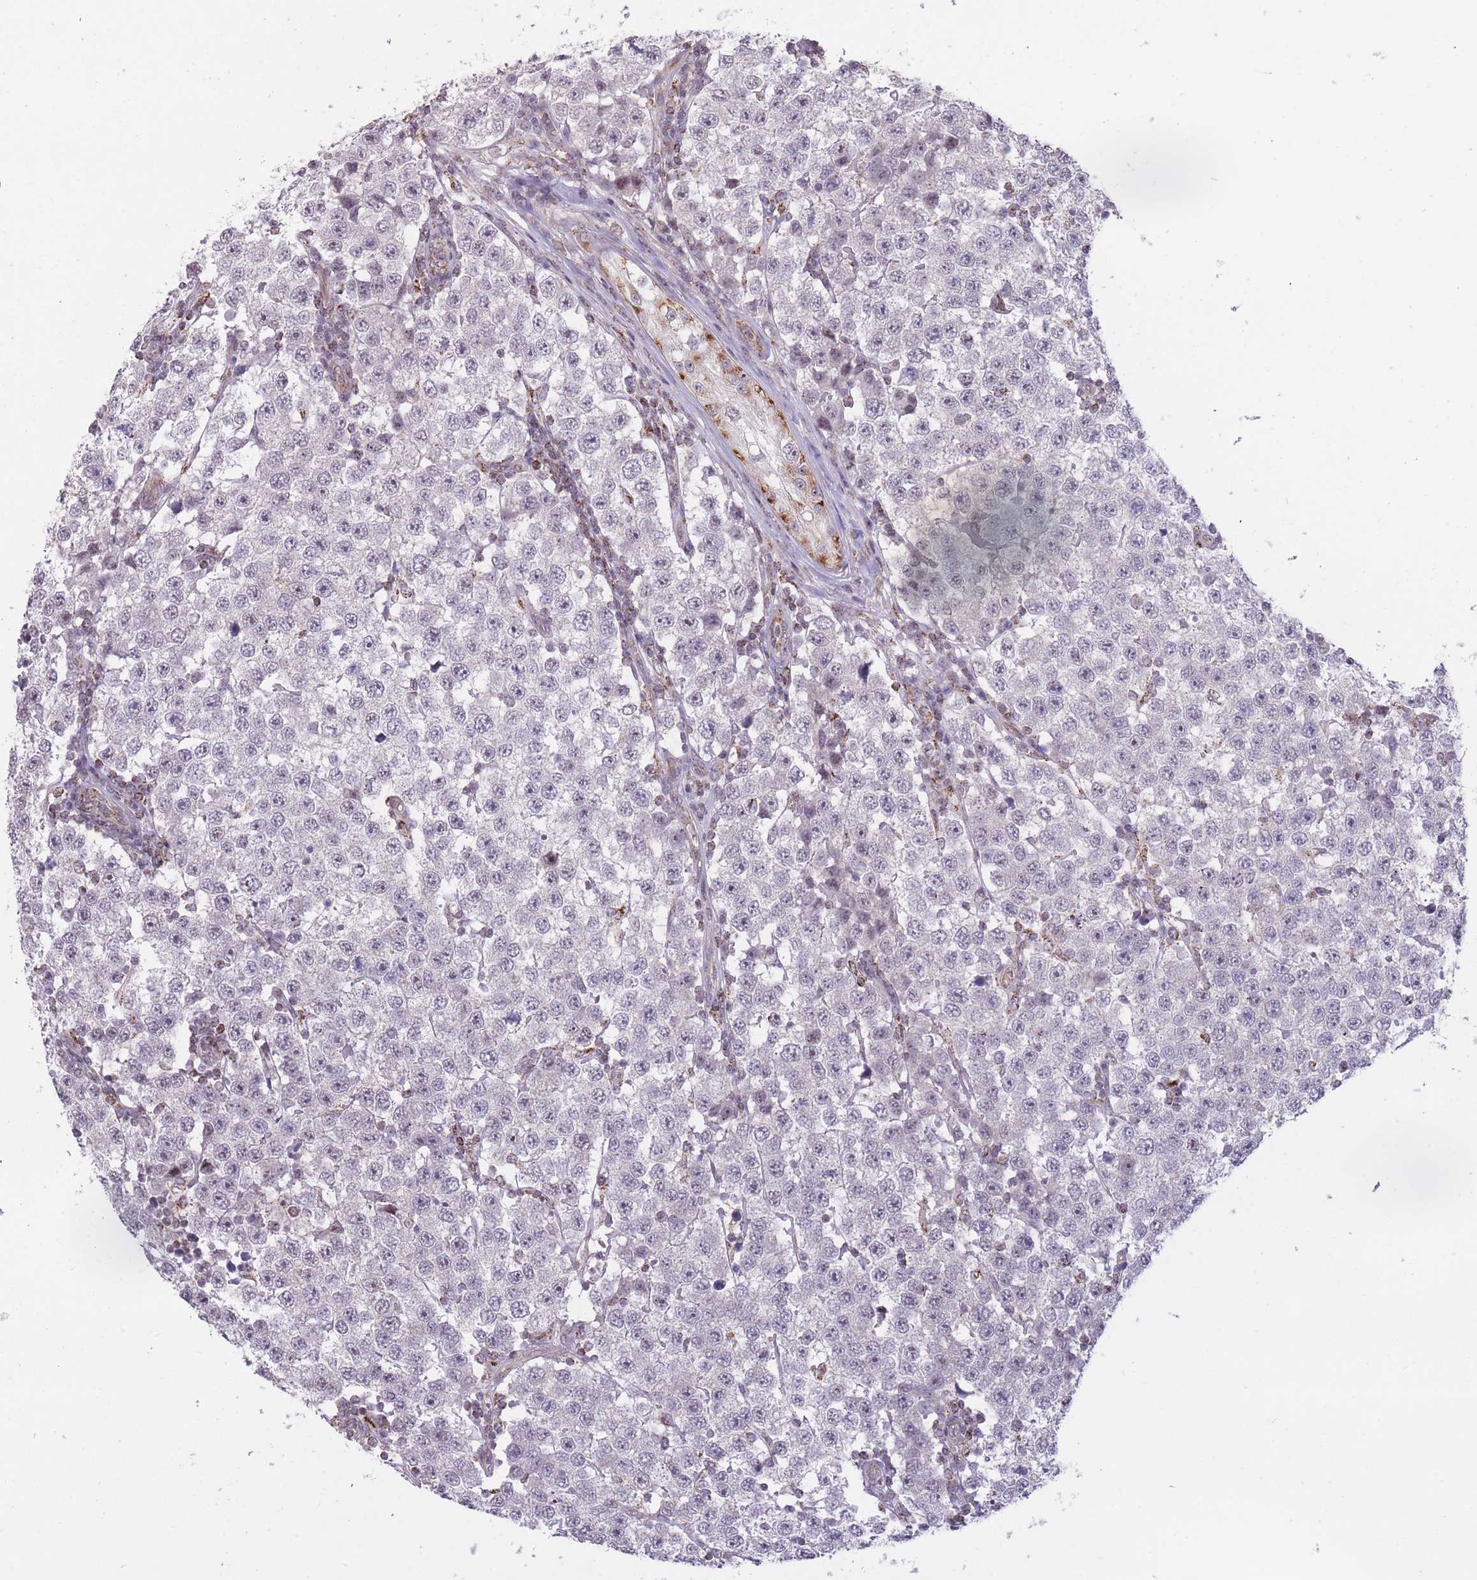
{"staining": {"intensity": "negative", "quantity": "none", "location": "none"}, "tissue": "testis cancer", "cell_type": "Tumor cells", "image_type": "cancer", "snomed": [{"axis": "morphology", "description": "Seminoma, NOS"}, {"axis": "topography", "description": "Testis"}], "caption": "Tumor cells are negative for protein expression in human testis cancer (seminoma). Brightfield microscopy of immunohistochemistry stained with DAB (brown) and hematoxylin (blue), captured at high magnification.", "gene": "DPYSL4", "patient": {"sex": "male", "age": 34}}